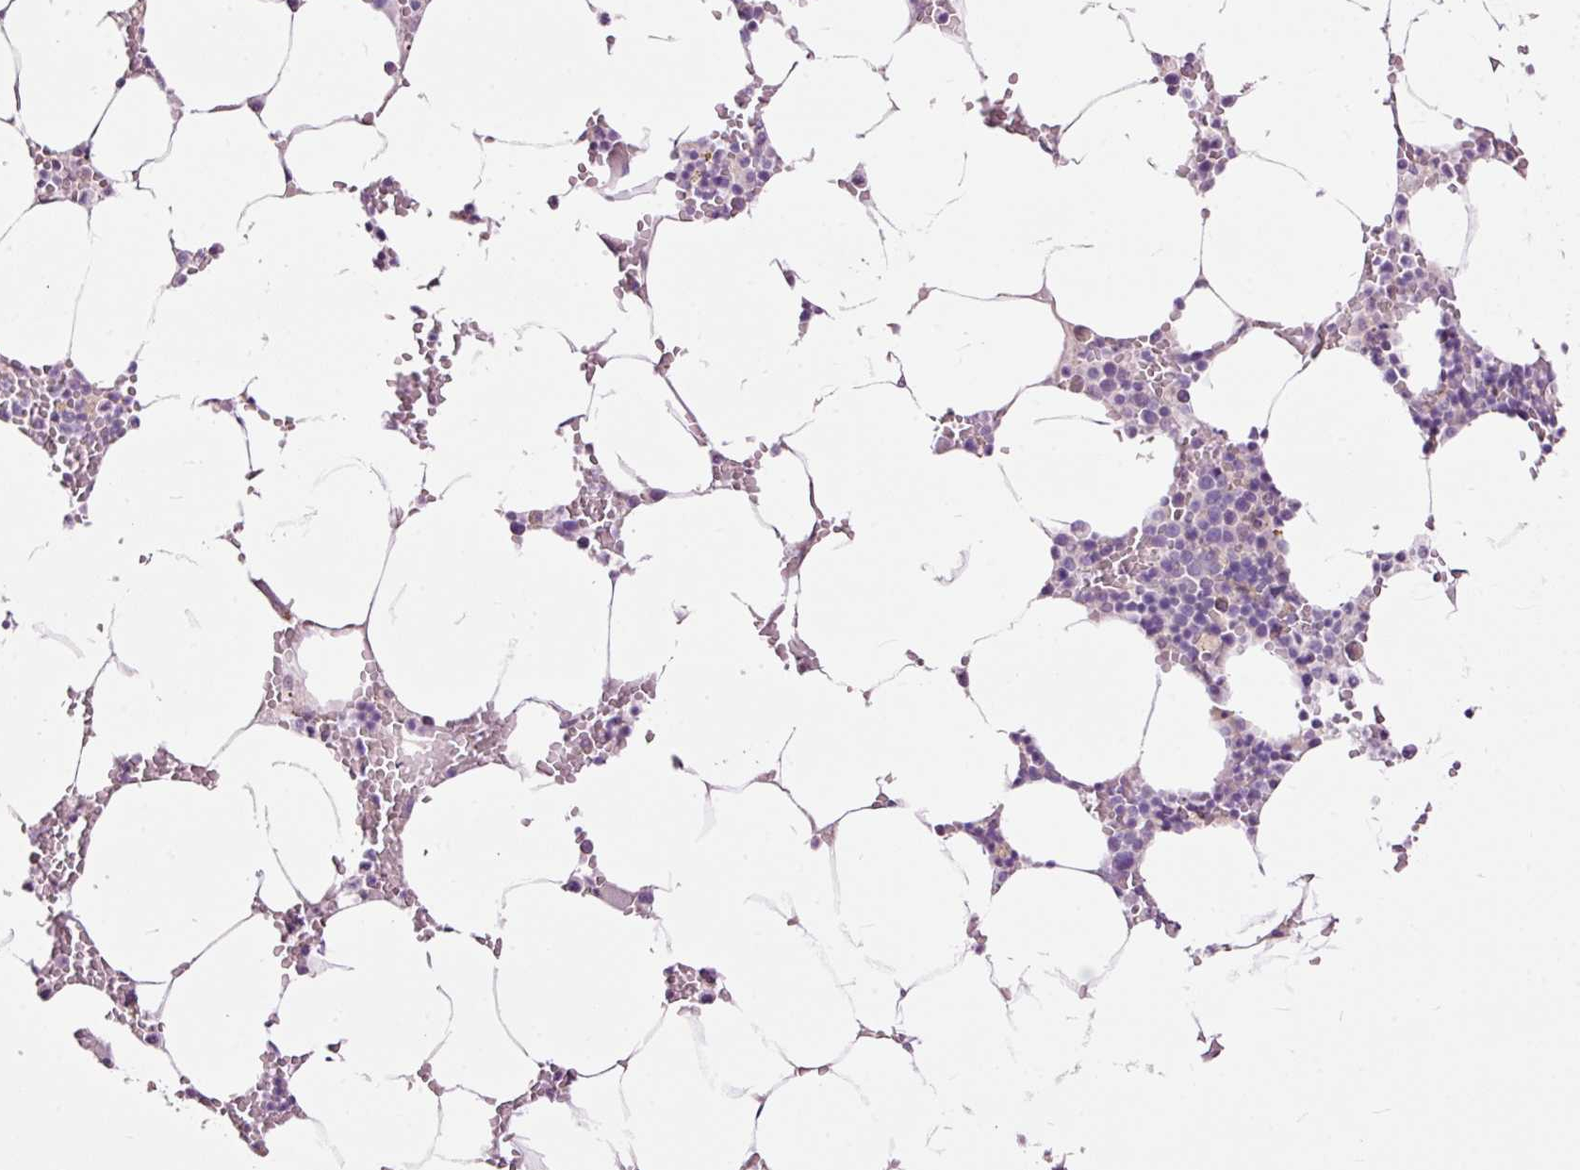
{"staining": {"intensity": "negative", "quantity": "none", "location": "none"}, "tissue": "bone marrow", "cell_type": "Hematopoietic cells", "image_type": "normal", "snomed": [{"axis": "morphology", "description": "Normal tissue, NOS"}, {"axis": "topography", "description": "Bone marrow"}], "caption": "Immunohistochemistry histopathology image of normal bone marrow: human bone marrow stained with DAB (3,3'-diaminobenzidine) shows no significant protein positivity in hematopoietic cells. Brightfield microscopy of IHC stained with DAB (3,3'-diaminobenzidine) (brown) and hematoxylin (blue), captured at high magnification.", "gene": "FCRL4", "patient": {"sex": "male", "age": 70}}